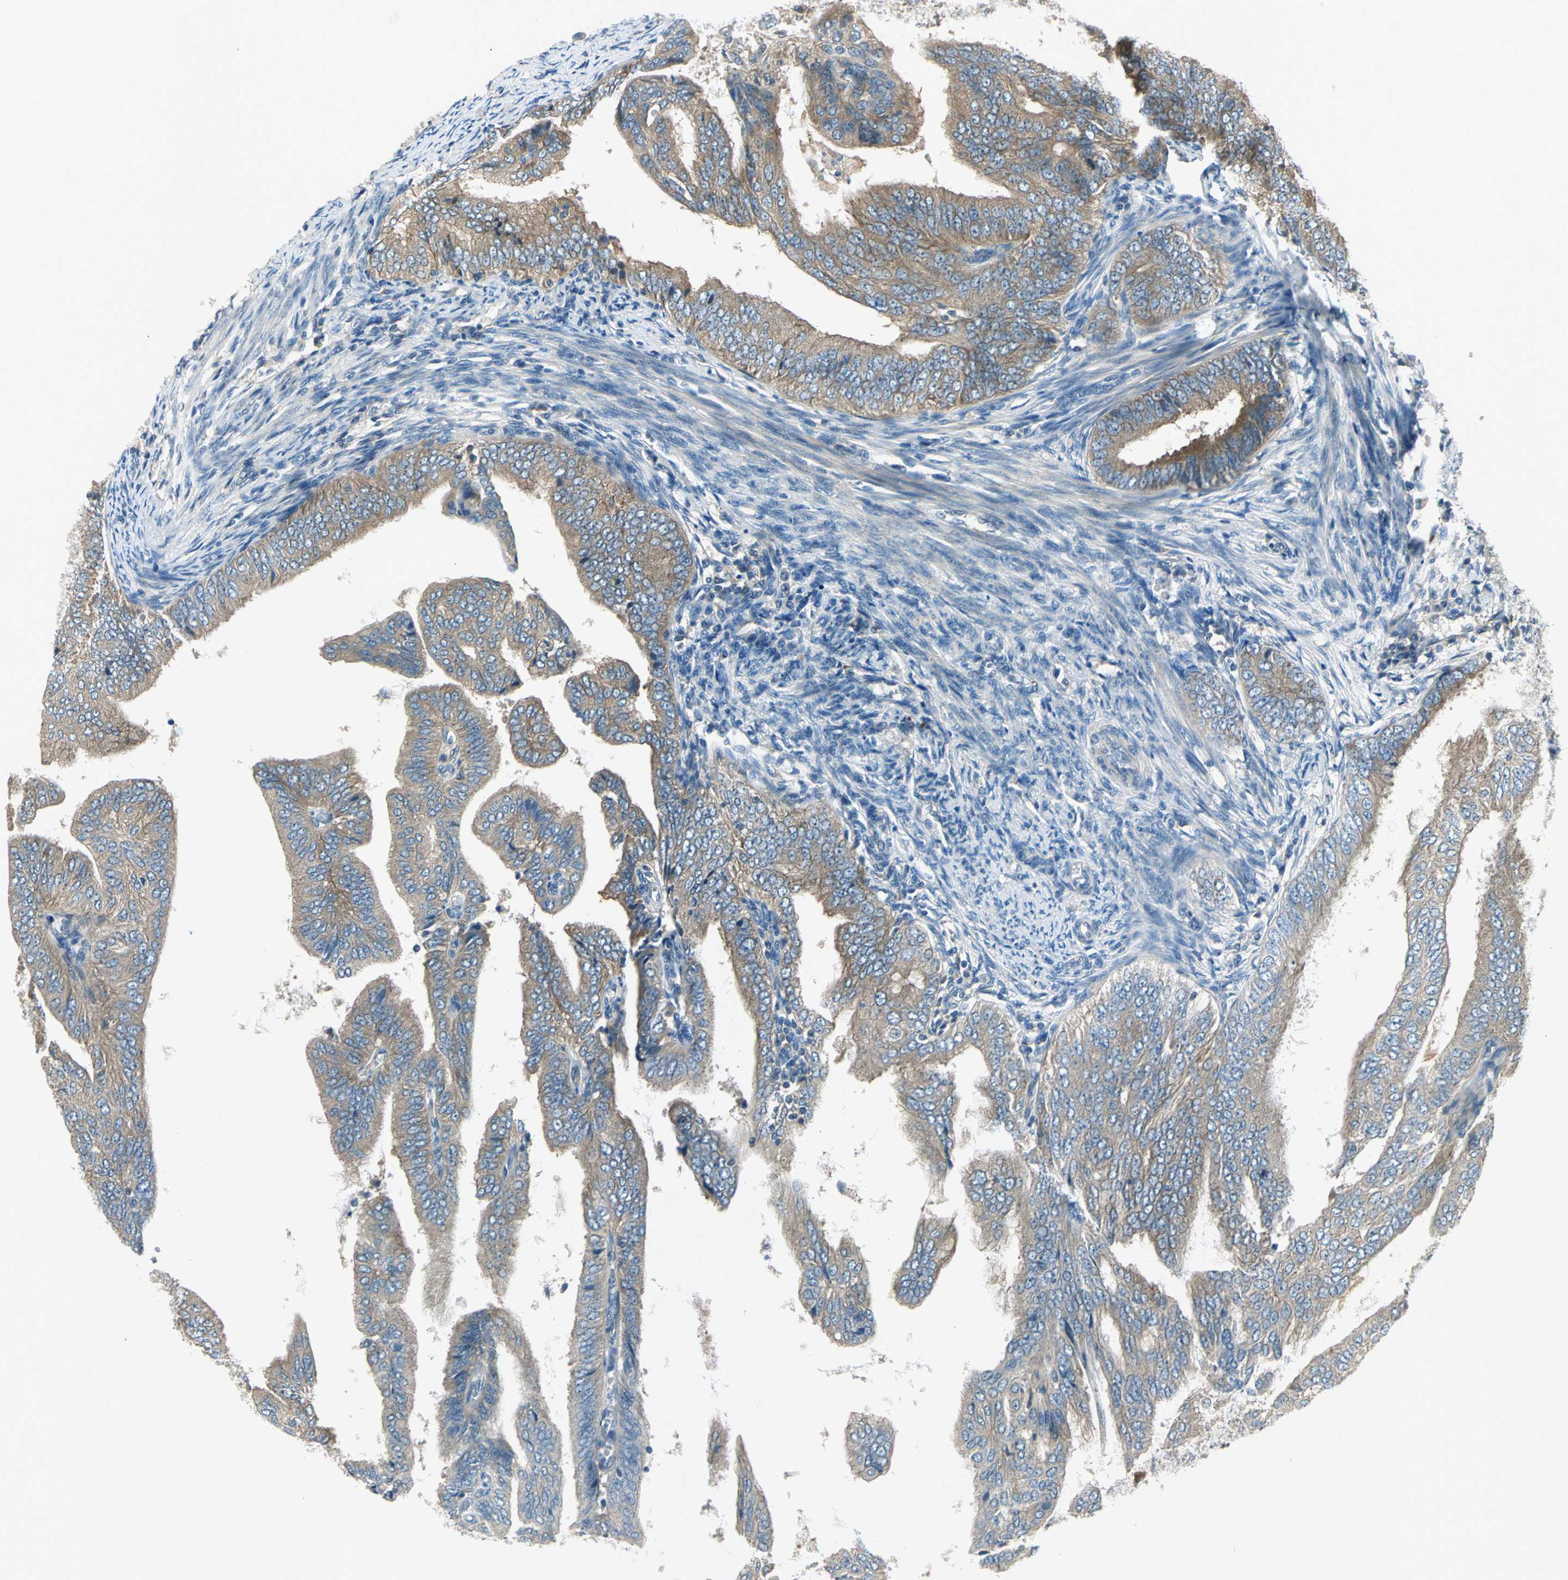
{"staining": {"intensity": "moderate", "quantity": ">75%", "location": "cytoplasmic/membranous"}, "tissue": "endometrial cancer", "cell_type": "Tumor cells", "image_type": "cancer", "snomed": [{"axis": "morphology", "description": "Adenocarcinoma, NOS"}, {"axis": "topography", "description": "Endometrium"}], "caption": "This image shows immunohistochemistry (IHC) staining of endometrial cancer (adenocarcinoma), with medium moderate cytoplasmic/membranous positivity in about >75% of tumor cells.", "gene": "PRKAA1", "patient": {"sex": "female", "age": 58}}